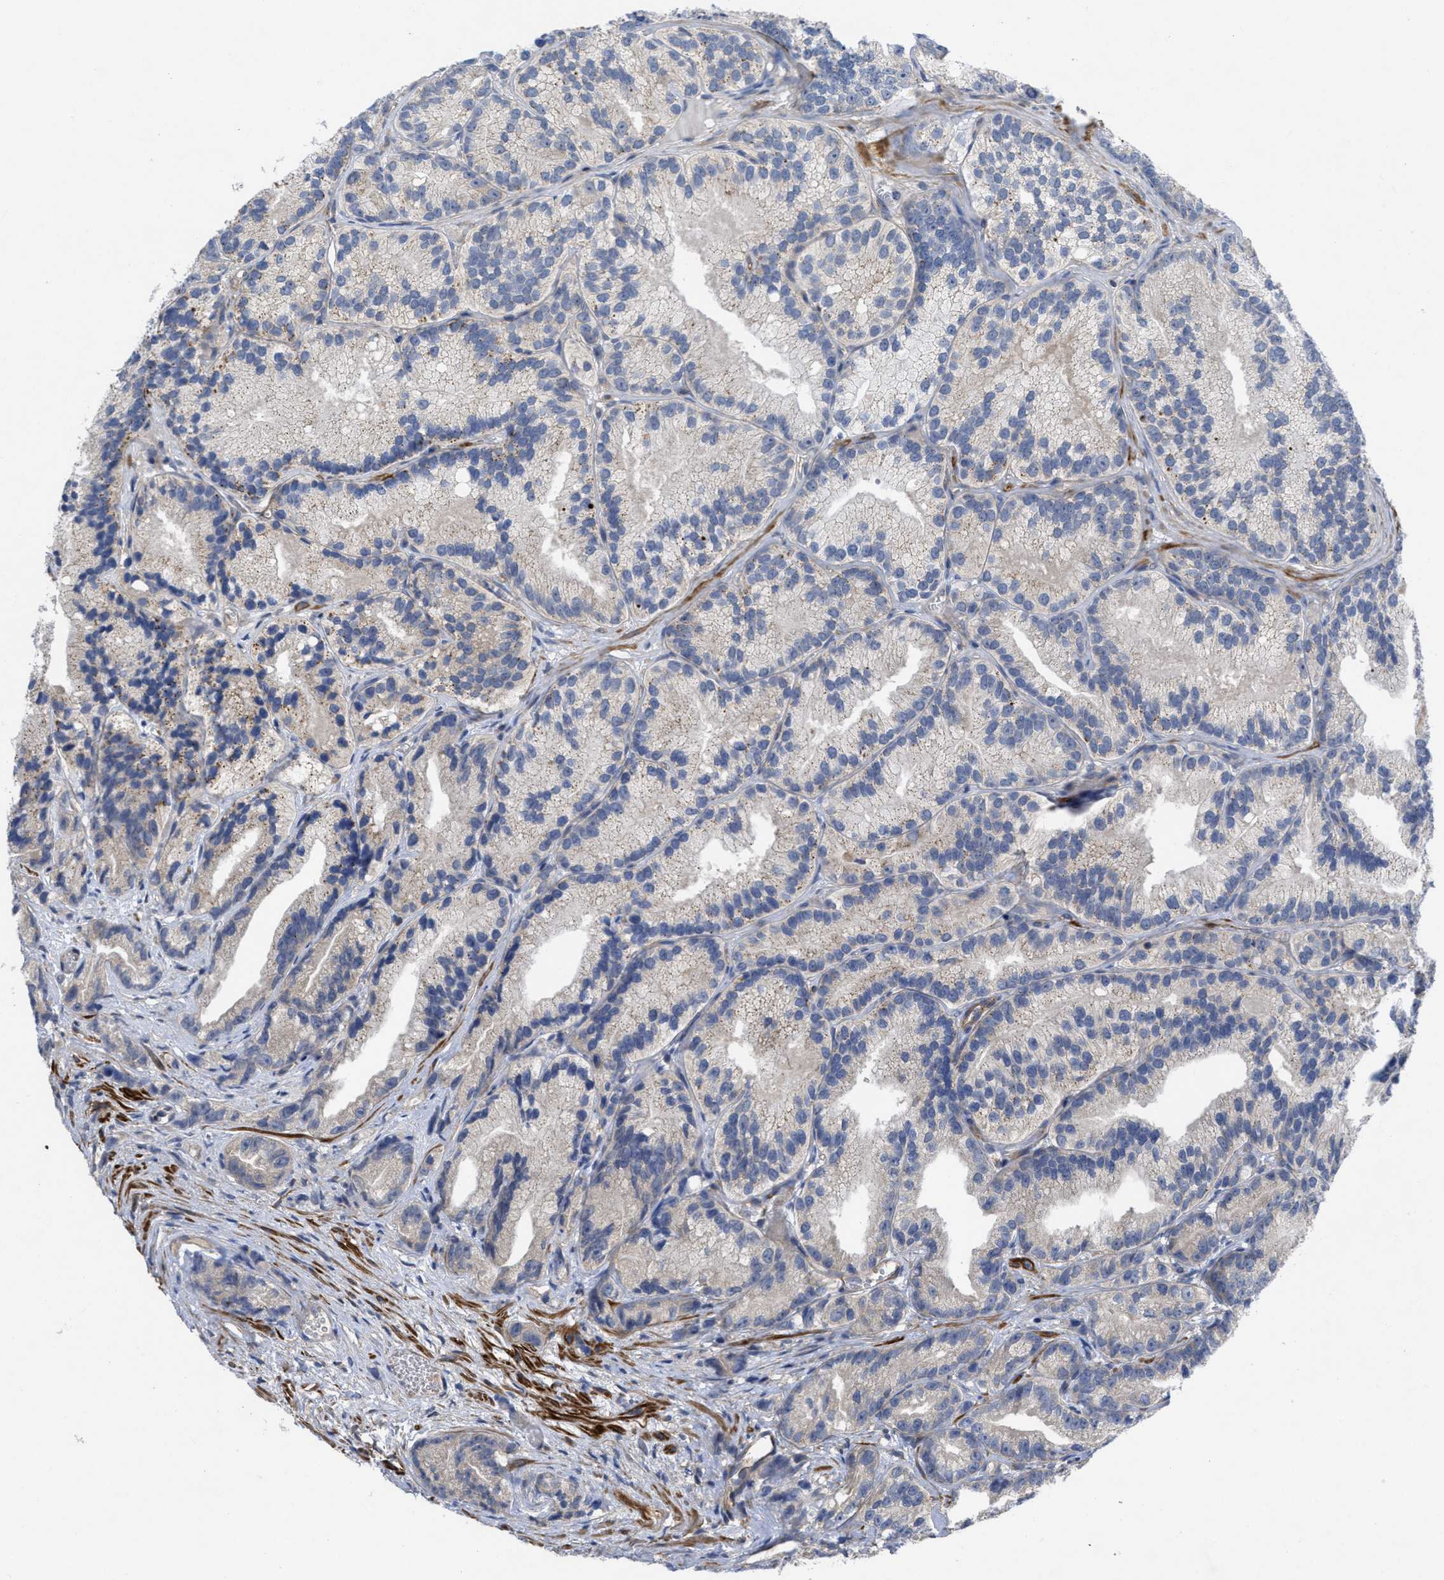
{"staining": {"intensity": "weak", "quantity": "<25%", "location": "cytoplasmic/membranous"}, "tissue": "prostate cancer", "cell_type": "Tumor cells", "image_type": "cancer", "snomed": [{"axis": "morphology", "description": "Adenocarcinoma, Low grade"}, {"axis": "topography", "description": "Prostate"}], "caption": "Protein analysis of prostate low-grade adenocarcinoma demonstrates no significant expression in tumor cells.", "gene": "ARHGEF26", "patient": {"sex": "male", "age": 89}}